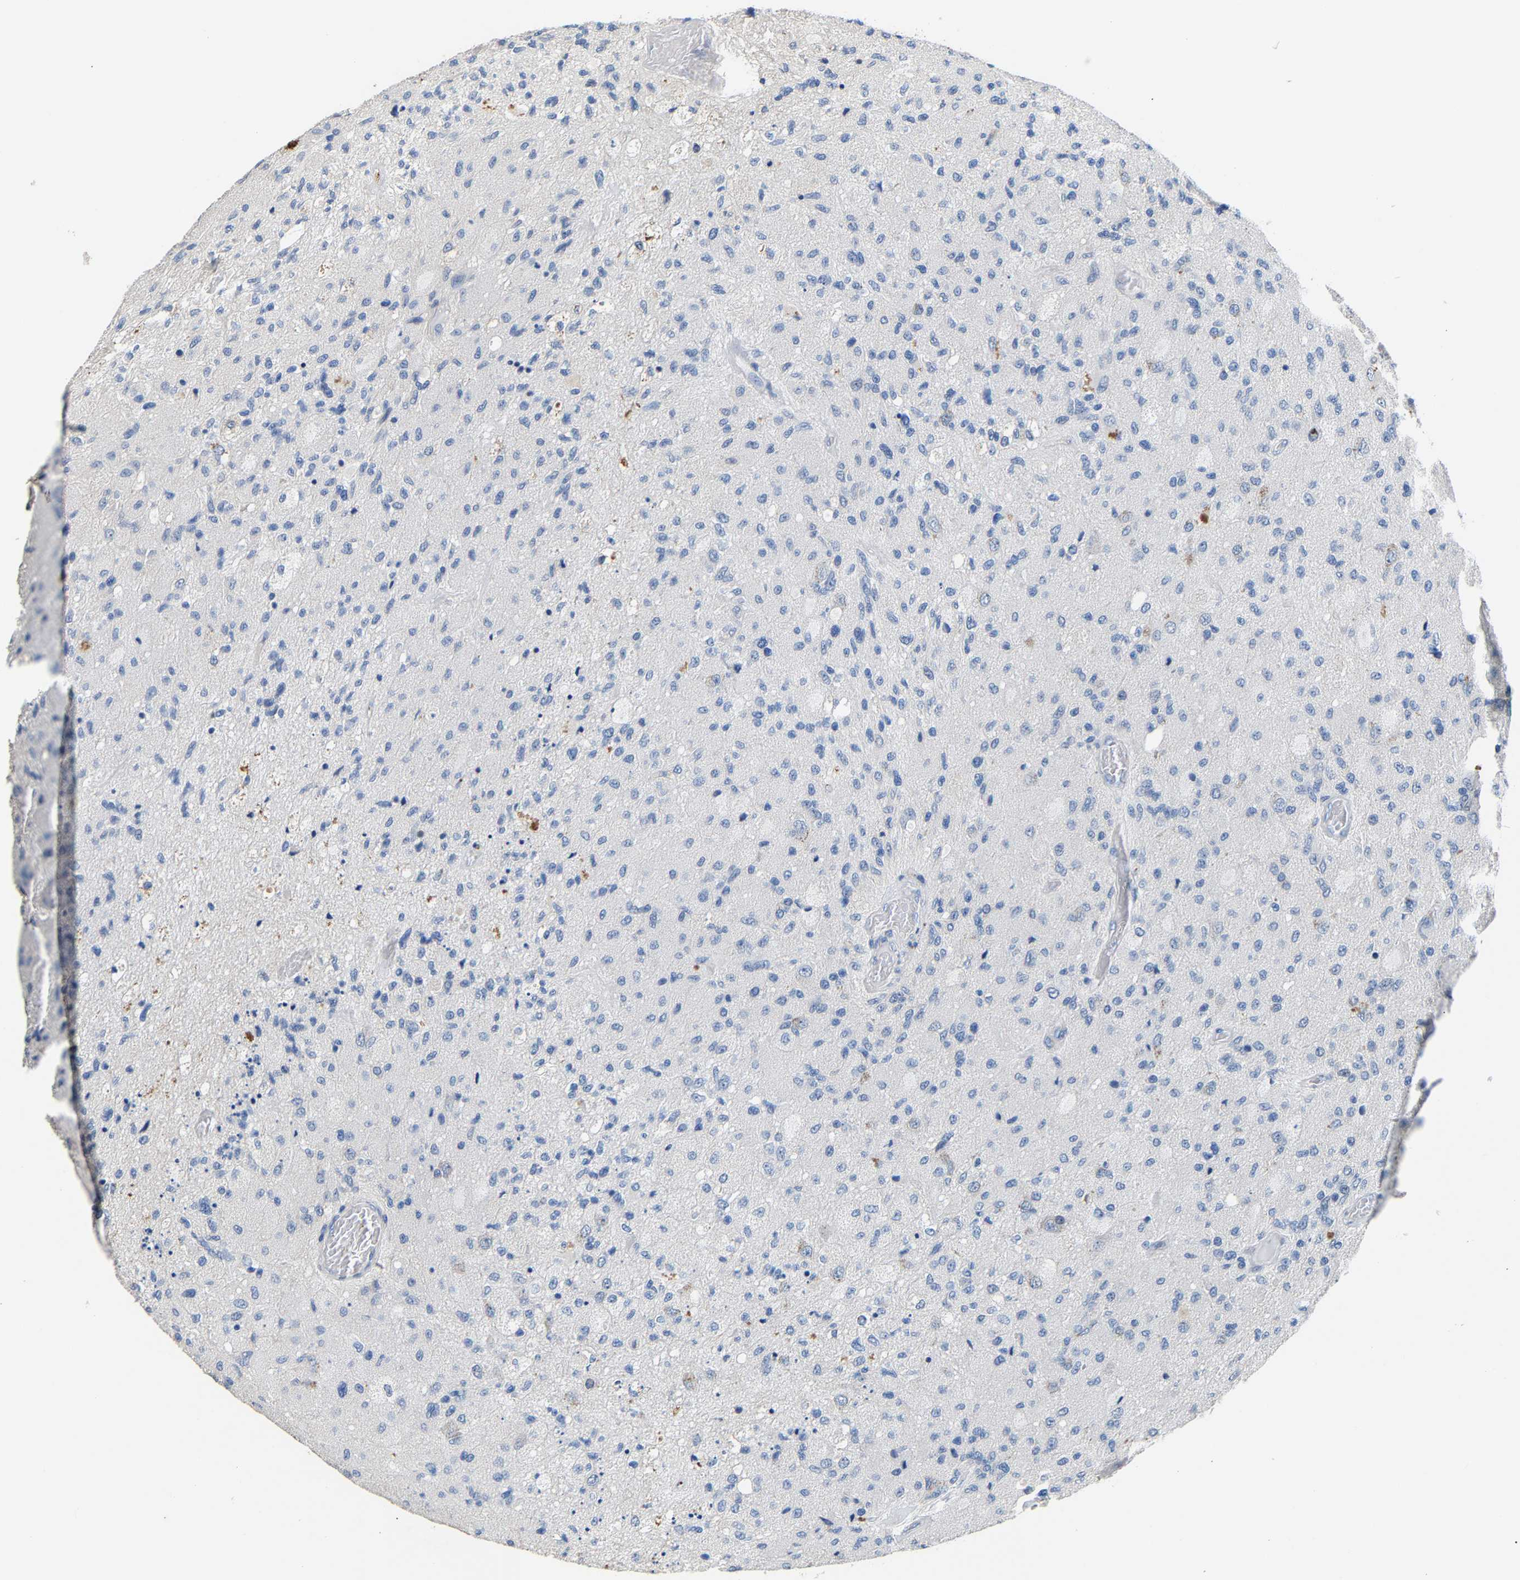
{"staining": {"intensity": "negative", "quantity": "none", "location": "none"}, "tissue": "glioma", "cell_type": "Tumor cells", "image_type": "cancer", "snomed": [{"axis": "morphology", "description": "Normal tissue, NOS"}, {"axis": "morphology", "description": "Glioma, malignant, High grade"}, {"axis": "topography", "description": "Cerebral cortex"}], "caption": "High-grade glioma (malignant) was stained to show a protein in brown. There is no significant positivity in tumor cells.", "gene": "CCDC171", "patient": {"sex": "male", "age": 77}}